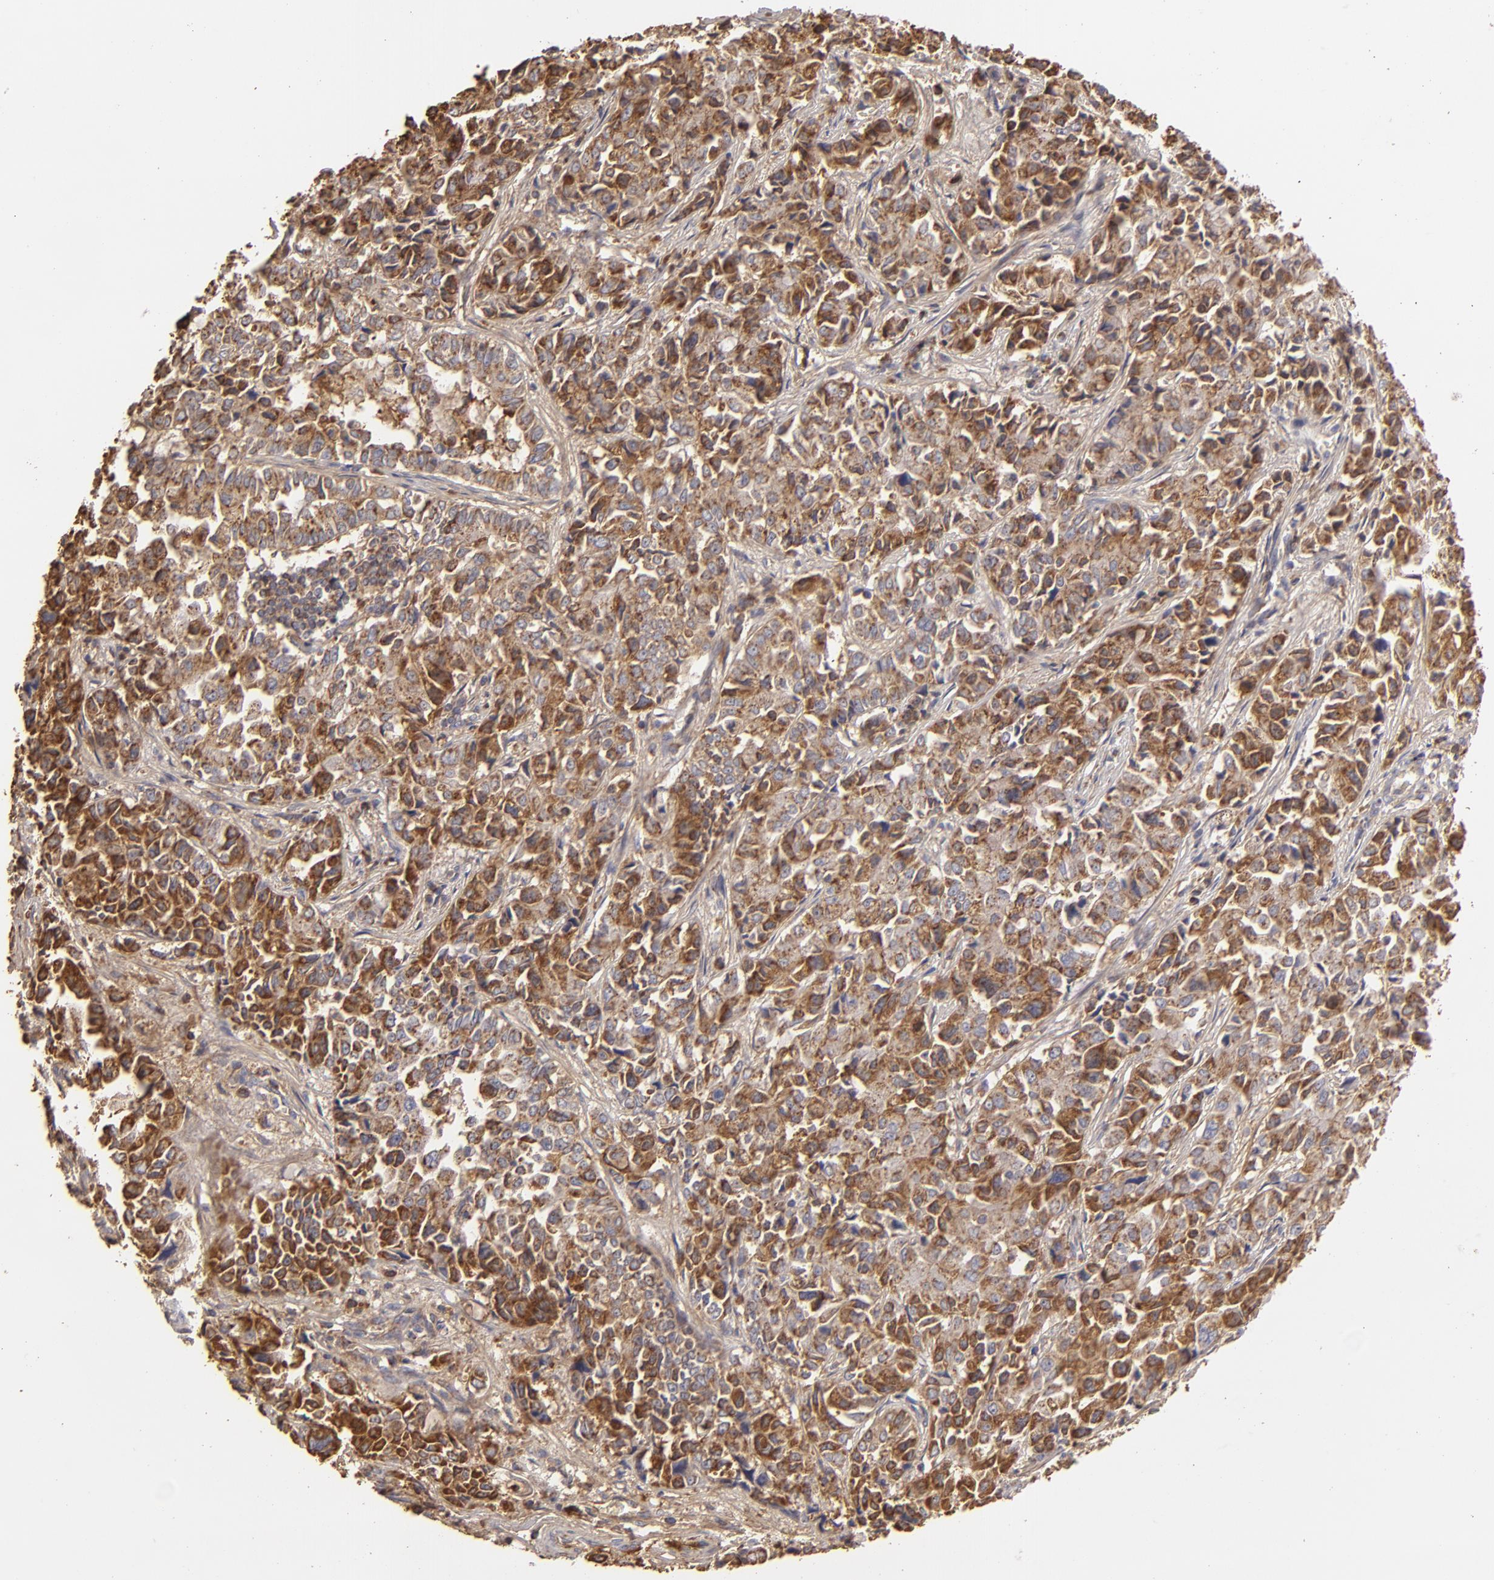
{"staining": {"intensity": "moderate", "quantity": ">75%", "location": "cytoplasmic/membranous"}, "tissue": "pancreatic cancer", "cell_type": "Tumor cells", "image_type": "cancer", "snomed": [{"axis": "morphology", "description": "Adenocarcinoma, NOS"}, {"axis": "topography", "description": "Pancreas"}], "caption": "Brown immunohistochemical staining in human pancreatic adenocarcinoma reveals moderate cytoplasmic/membranous positivity in about >75% of tumor cells. The protein is stained brown, and the nuclei are stained in blue (DAB (3,3'-diaminobenzidine) IHC with brightfield microscopy, high magnification).", "gene": "CFB", "patient": {"sex": "female", "age": 52}}